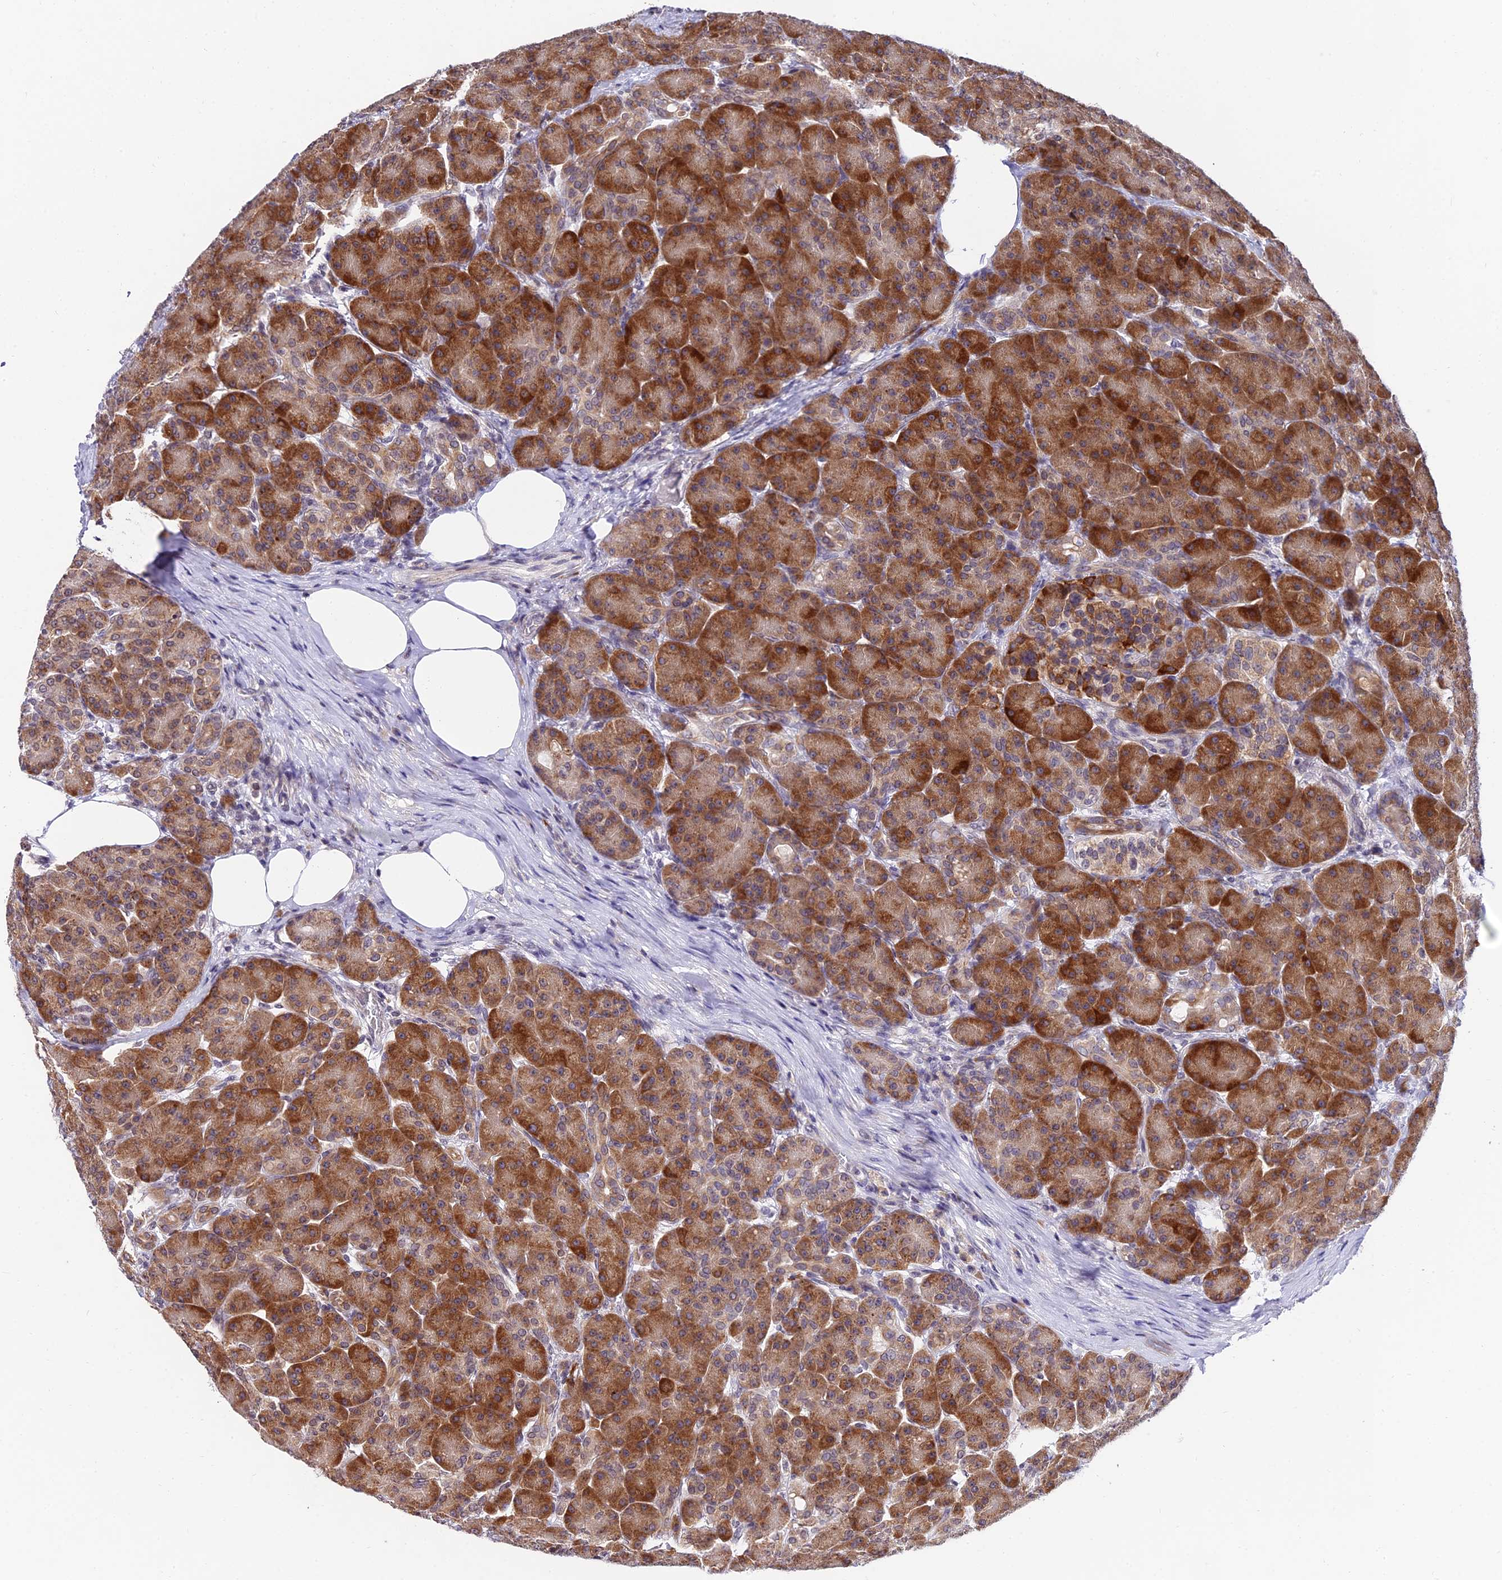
{"staining": {"intensity": "strong", "quantity": ">75%", "location": "cytoplasmic/membranous"}, "tissue": "pancreas", "cell_type": "Exocrine glandular cells", "image_type": "normal", "snomed": [{"axis": "morphology", "description": "Normal tissue, NOS"}, {"axis": "topography", "description": "Pancreas"}], "caption": "Protein staining of unremarkable pancreas shows strong cytoplasmic/membranous positivity in approximately >75% of exocrine glandular cells.", "gene": "CDNF", "patient": {"sex": "male", "age": 63}}